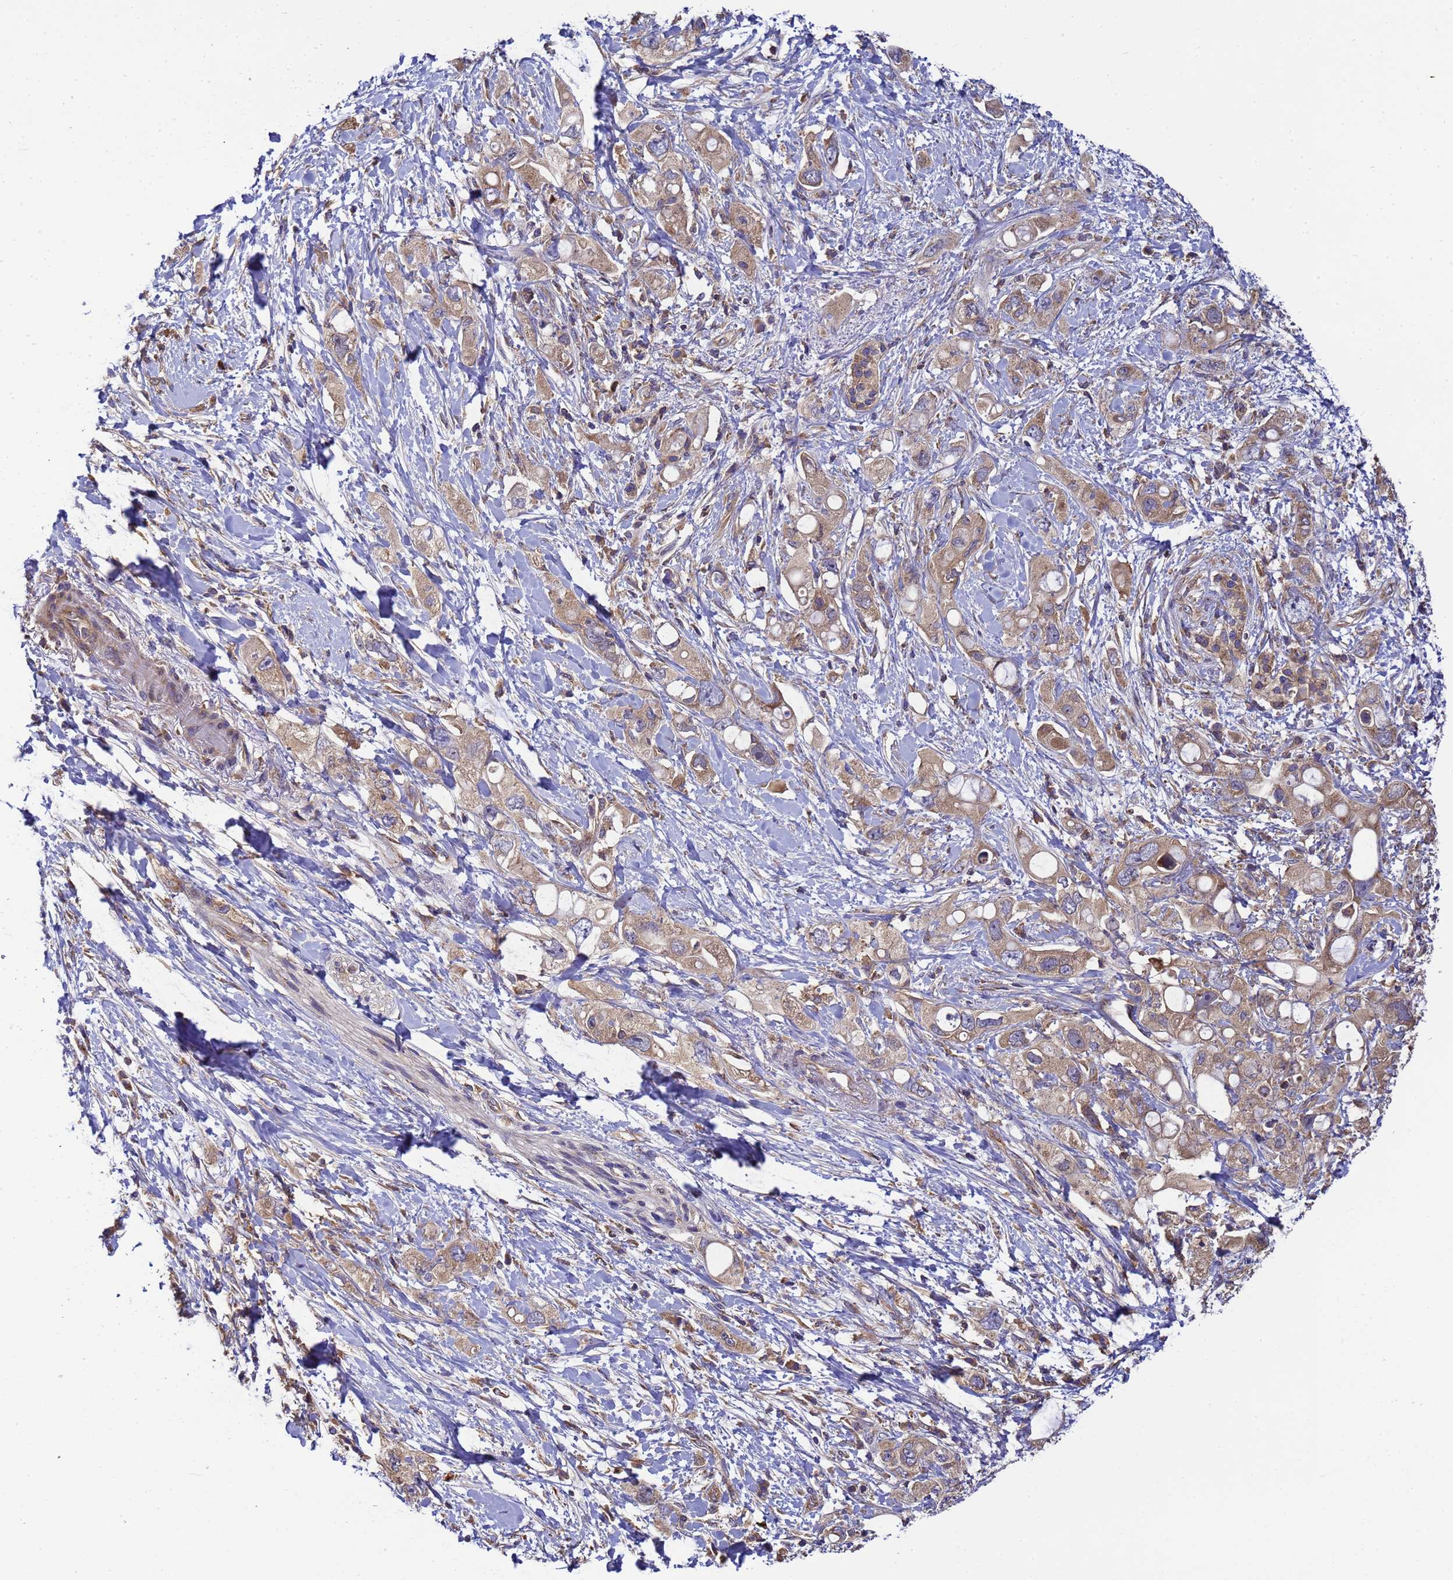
{"staining": {"intensity": "weak", "quantity": ">75%", "location": "cytoplasmic/membranous"}, "tissue": "pancreatic cancer", "cell_type": "Tumor cells", "image_type": "cancer", "snomed": [{"axis": "morphology", "description": "Adenocarcinoma, NOS"}, {"axis": "topography", "description": "Pancreas"}], "caption": "High-magnification brightfield microscopy of pancreatic cancer stained with DAB (brown) and counterstained with hematoxylin (blue). tumor cells exhibit weak cytoplasmic/membranous positivity is present in about>75% of cells.", "gene": "BECN1", "patient": {"sex": "female", "age": 56}}